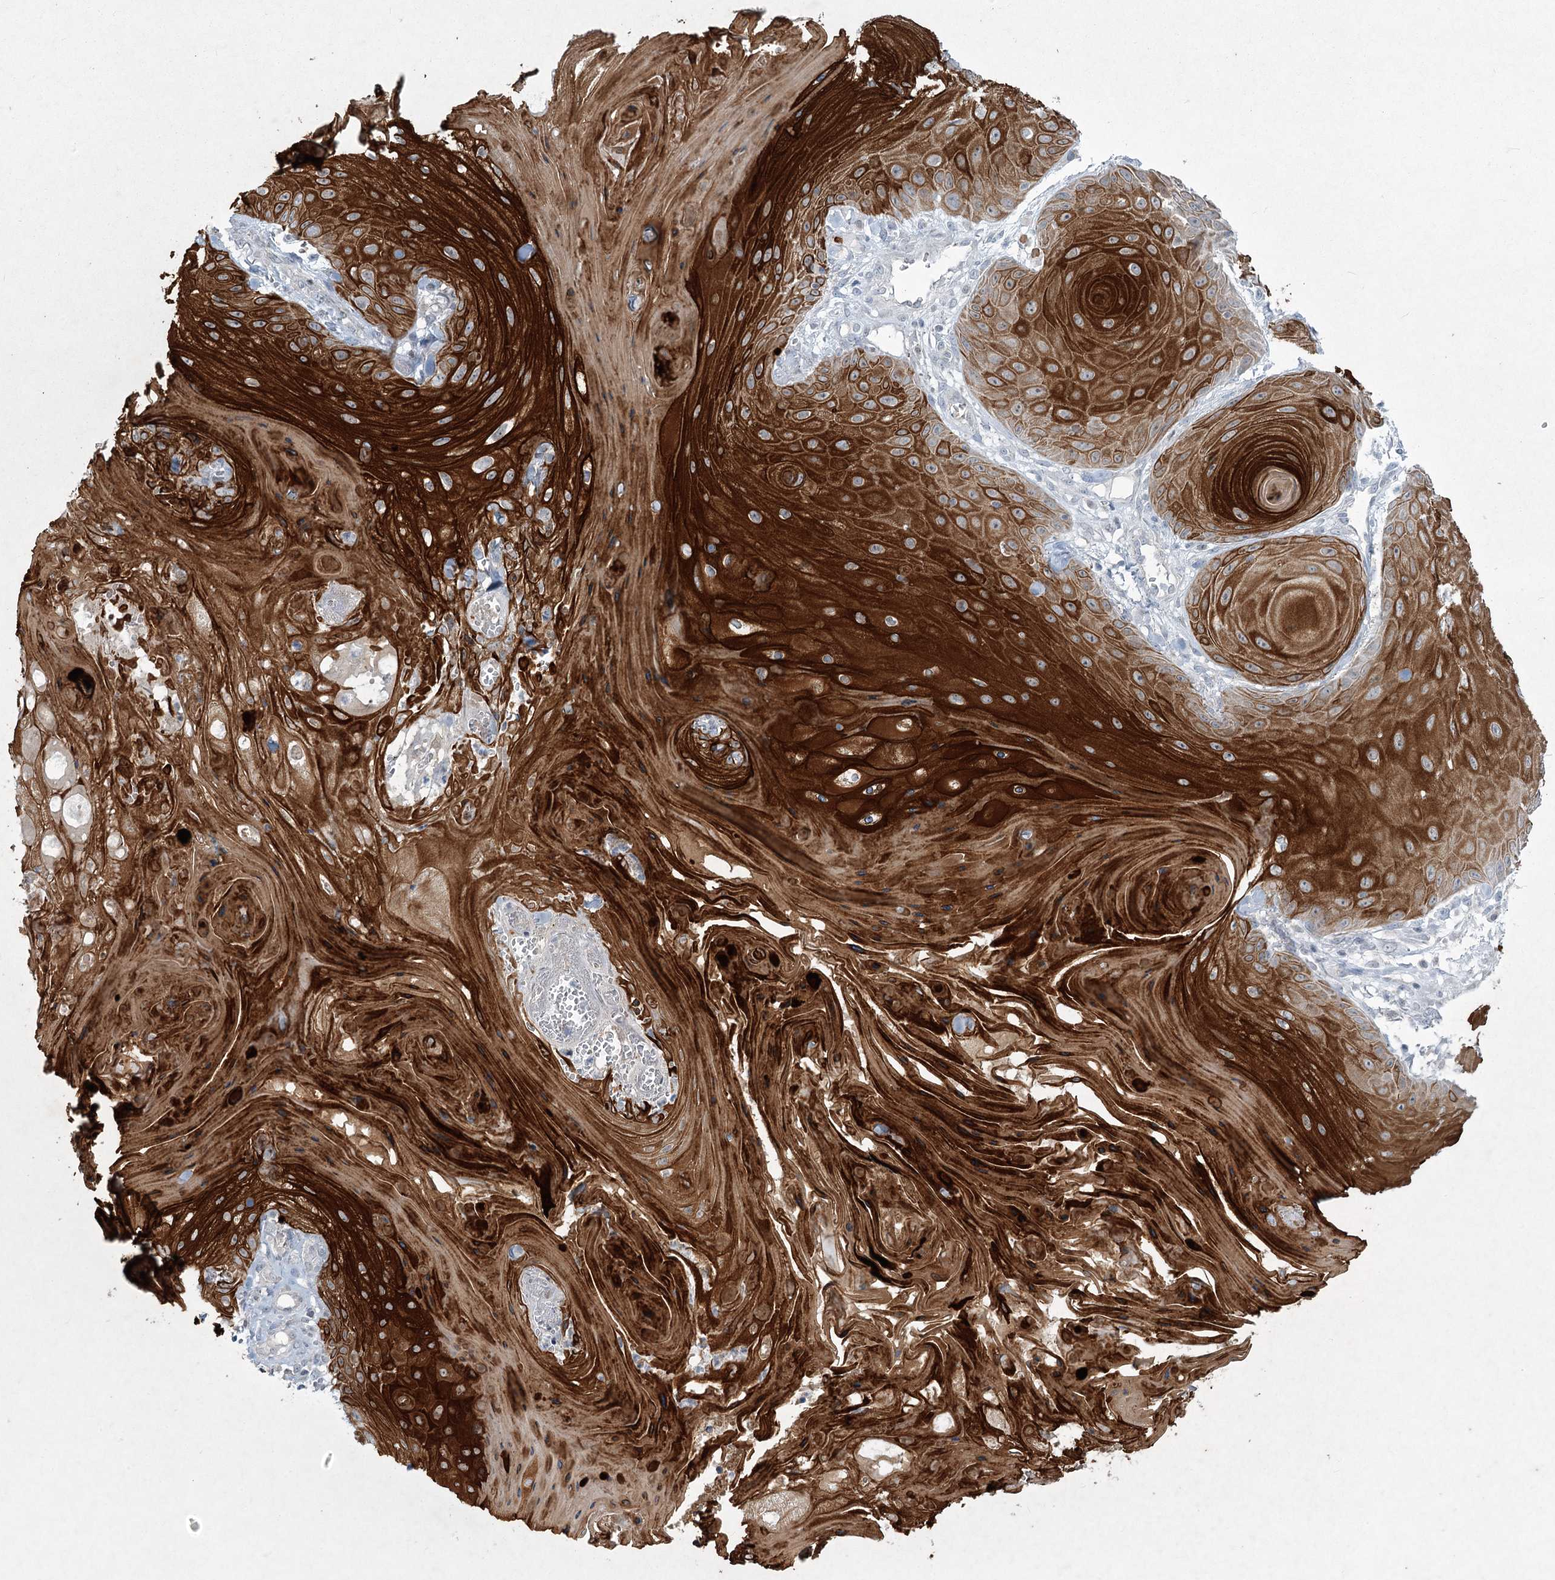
{"staining": {"intensity": "strong", "quantity": ">75%", "location": "cytoplasmic/membranous"}, "tissue": "skin cancer", "cell_type": "Tumor cells", "image_type": "cancer", "snomed": [{"axis": "morphology", "description": "Squamous cell carcinoma, NOS"}, {"axis": "topography", "description": "Skin"}], "caption": "Protein staining of skin cancer tissue shows strong cytoplasmic/membranous expression in about >75% of tumor cells.", "gene": "ABITRAM", "patient": {"sex": "male", "age": 74}}